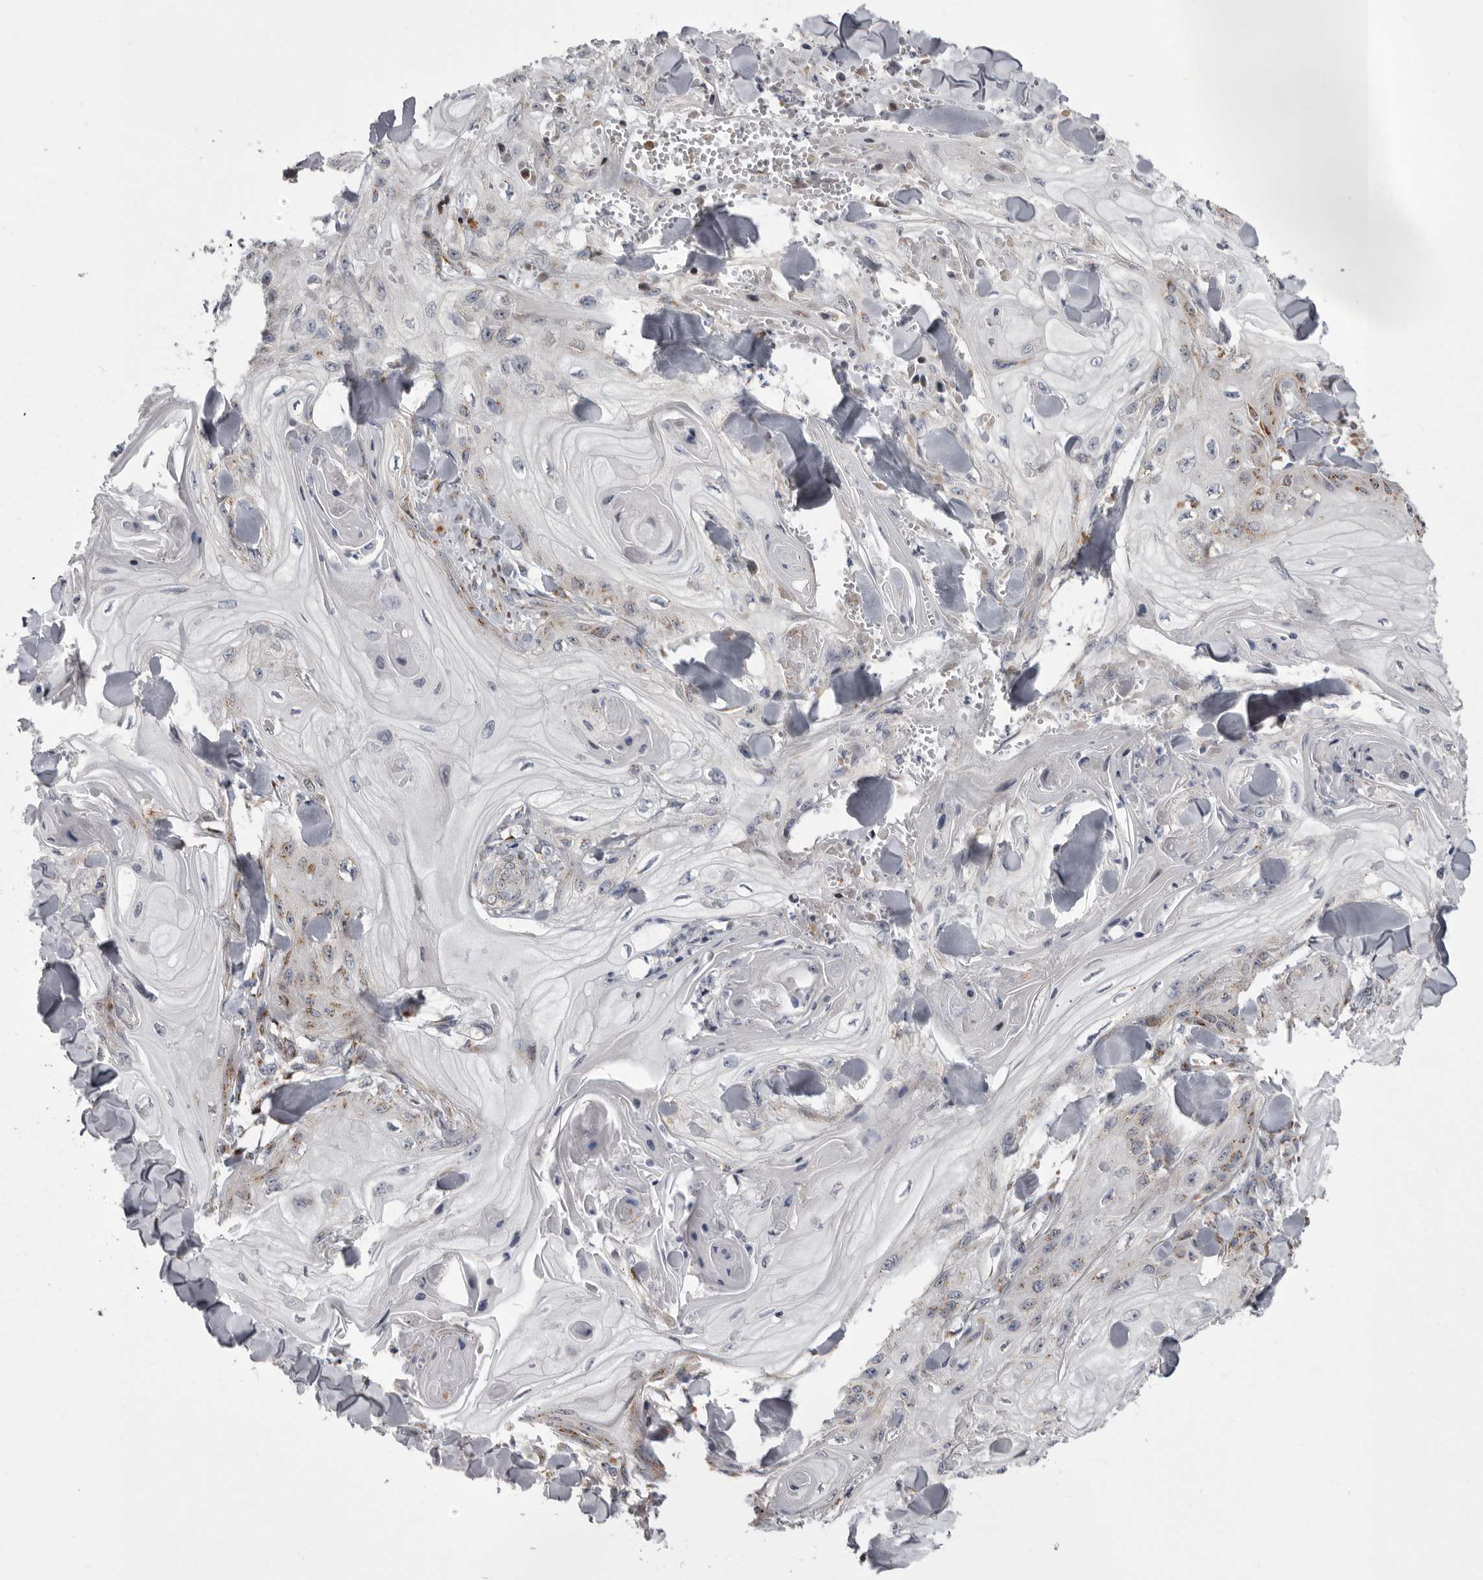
{"staining": {"intensity": "moderate", "quantity": "25%-75%", "location": "cytoplasmic/membranous"}, "tissue": "skin cancer", "cell_type": "Tumor cells", "image_type": "cancer", "snomed": [{"axis": "morphology", "description": "Squamous cell carcinoma, NOS"}, {"axis": "topography", "description": "Skin"}], "caption": "Immunohistochemistry of human skin cancer (squamous cell carcinoma) demonstrates medium levels of moderate cytoplasmic/membranous expression in about 25%-75% of tumor cells.", "gene": "WDR47", "patient": {"sex": "male", "age": 74}}